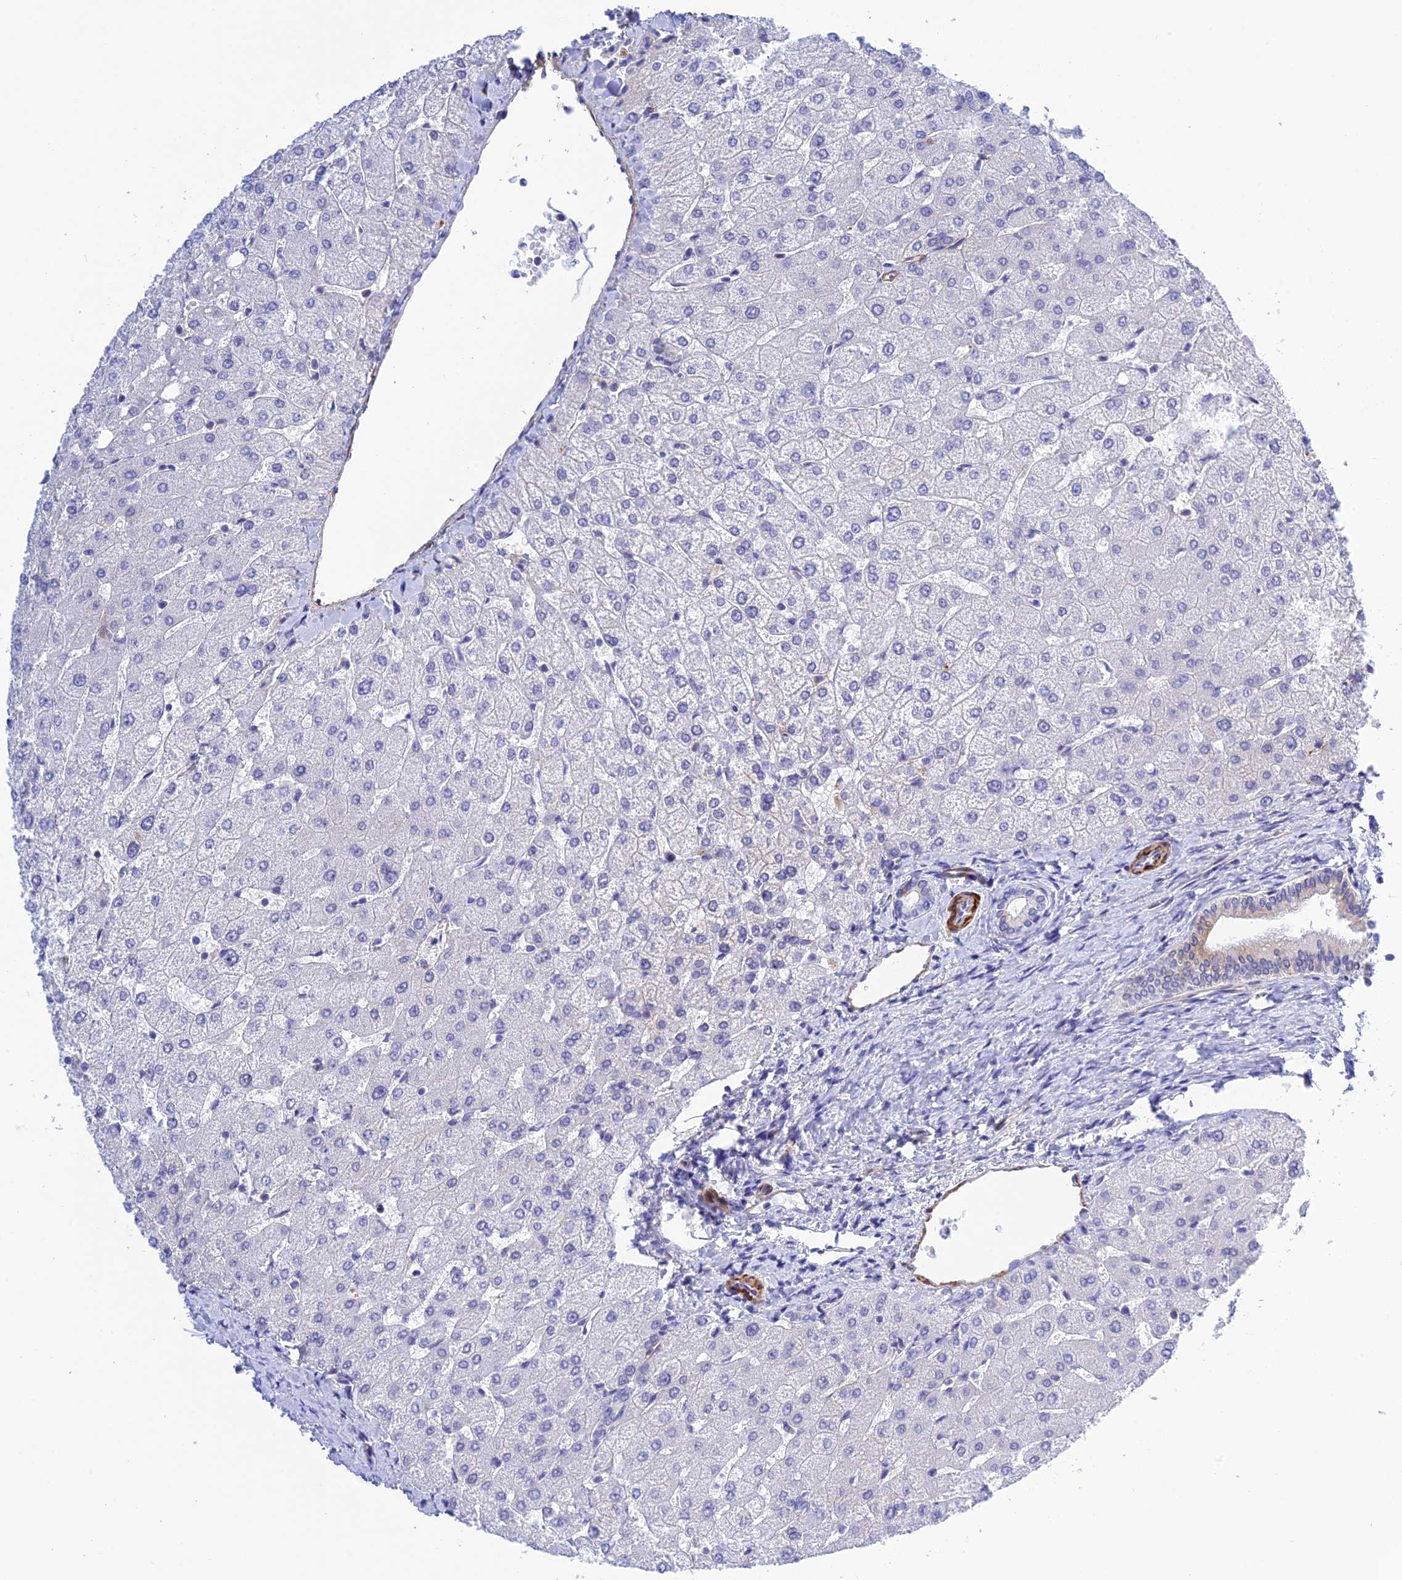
{"staining": {"intensity": "moderate", "quantity": "<25%", "location": "cytoplasmic/membranous"}, "tissue": "liver", "cell_type": "Cholangiocytes", "image_type": "normal", "snomed": [{"axis": "morphology", "description": "Normal tissue, NOS"}, {"axis": "topography", "description": "Liver"}], "caption": "A micrograph of liver stained for a protein demonstrates moderate cytoplasmic/membranous brown staining in cholangiocytes. The staining is performed using DAB brown chromogen to label protein expression. The nuclei are counter-stained blue using hematoxylin.", "gene": "ZDHHC16", "patient": {"sex": "female", "age": 54}}